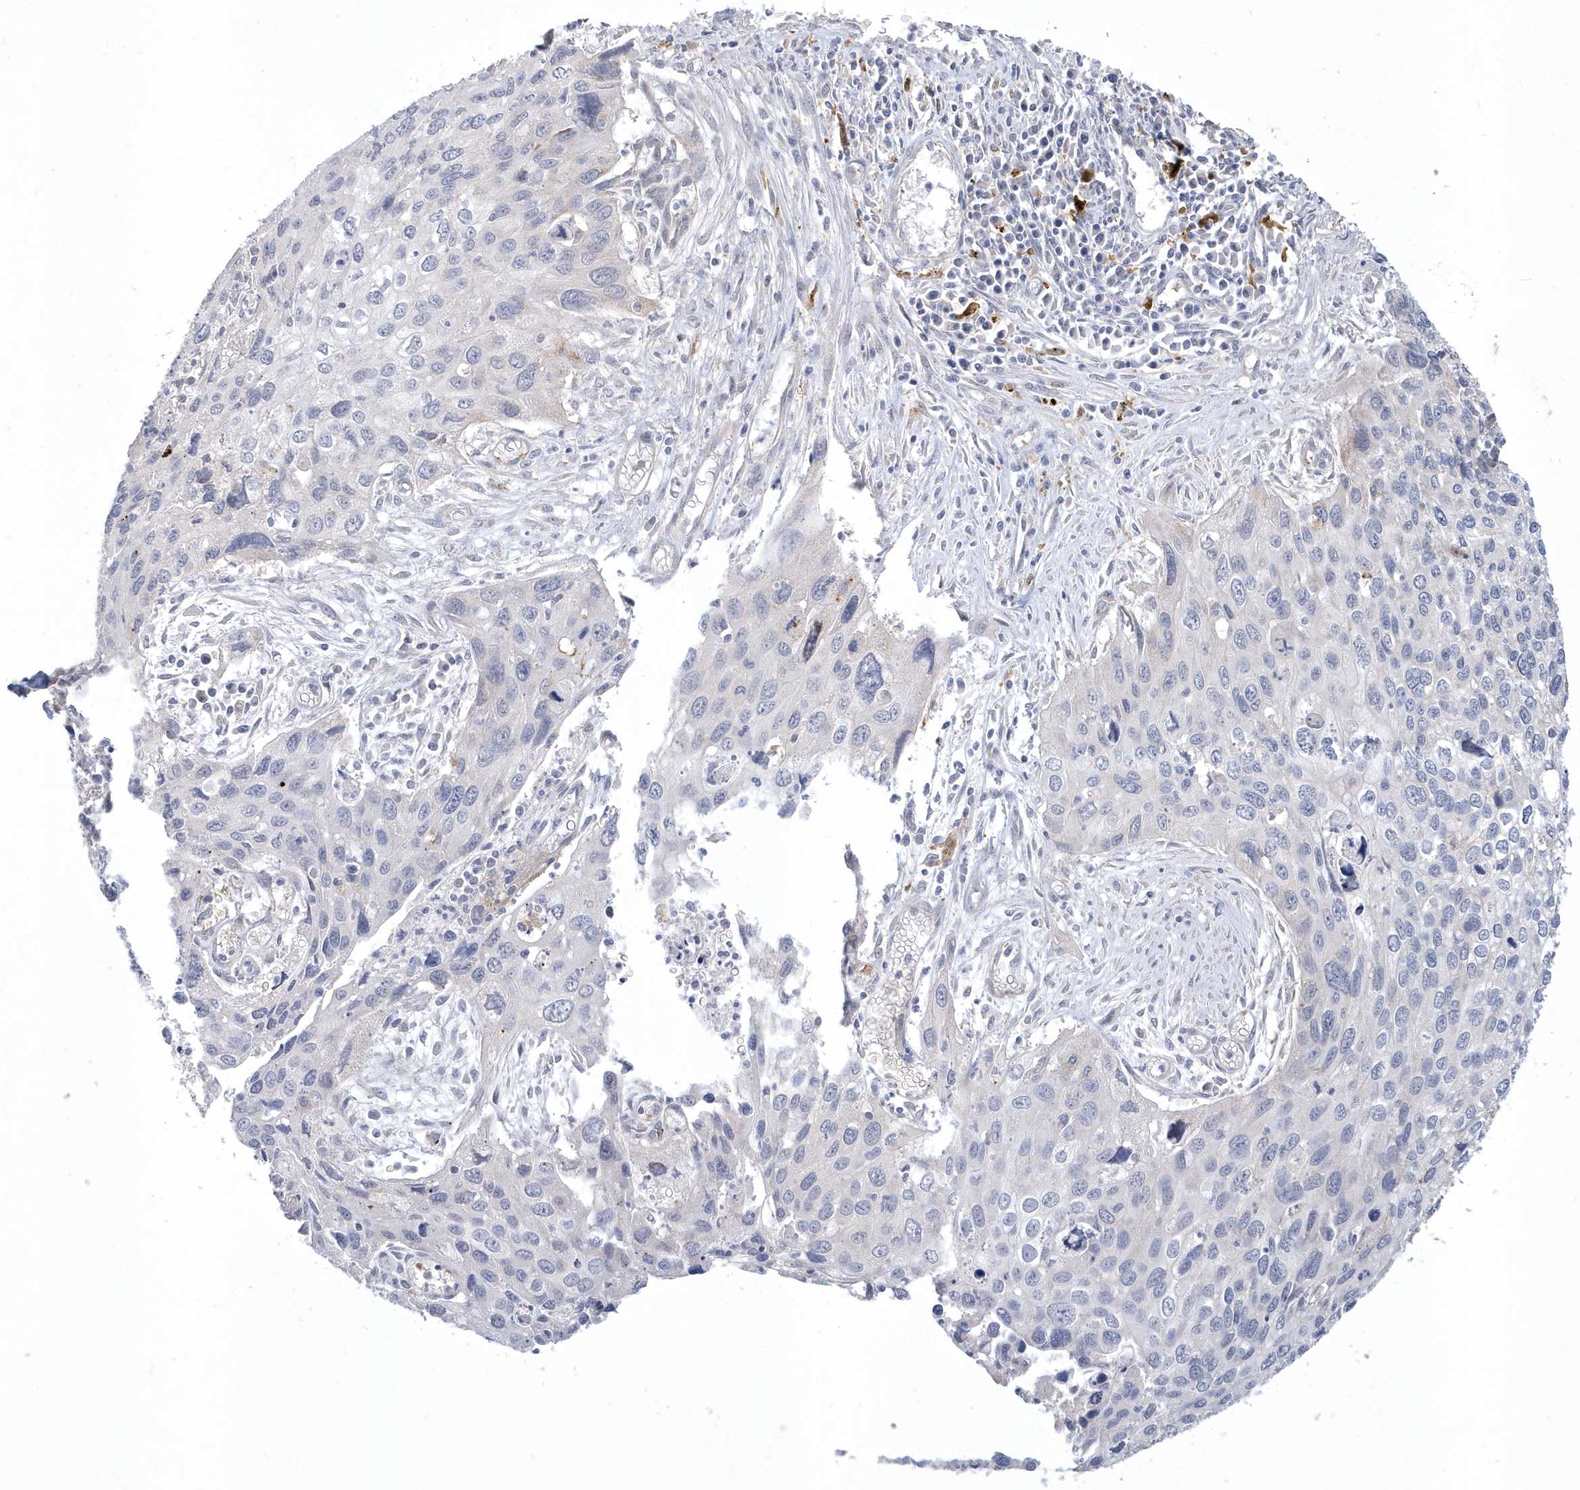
{"staining": {"intensity": "negative", "quantity": "none", "location": "none"}, "tissue": "cervical cancer", "cell_type": "Tumor cells", "image_type": "cancer", "snomed": [{"axis": "morphology", "description": "Squamous cell carcinoma, NOS"}, {"axis": "topography", "description": "Cervix"}], "caption": "Immunohistochemical staining of cervical cancer (squamous cell carcinoma) reveals no significant expression in tumor cells.", "gene": "TSPEAR", "patient": {"sex": "female", "age": 55}}